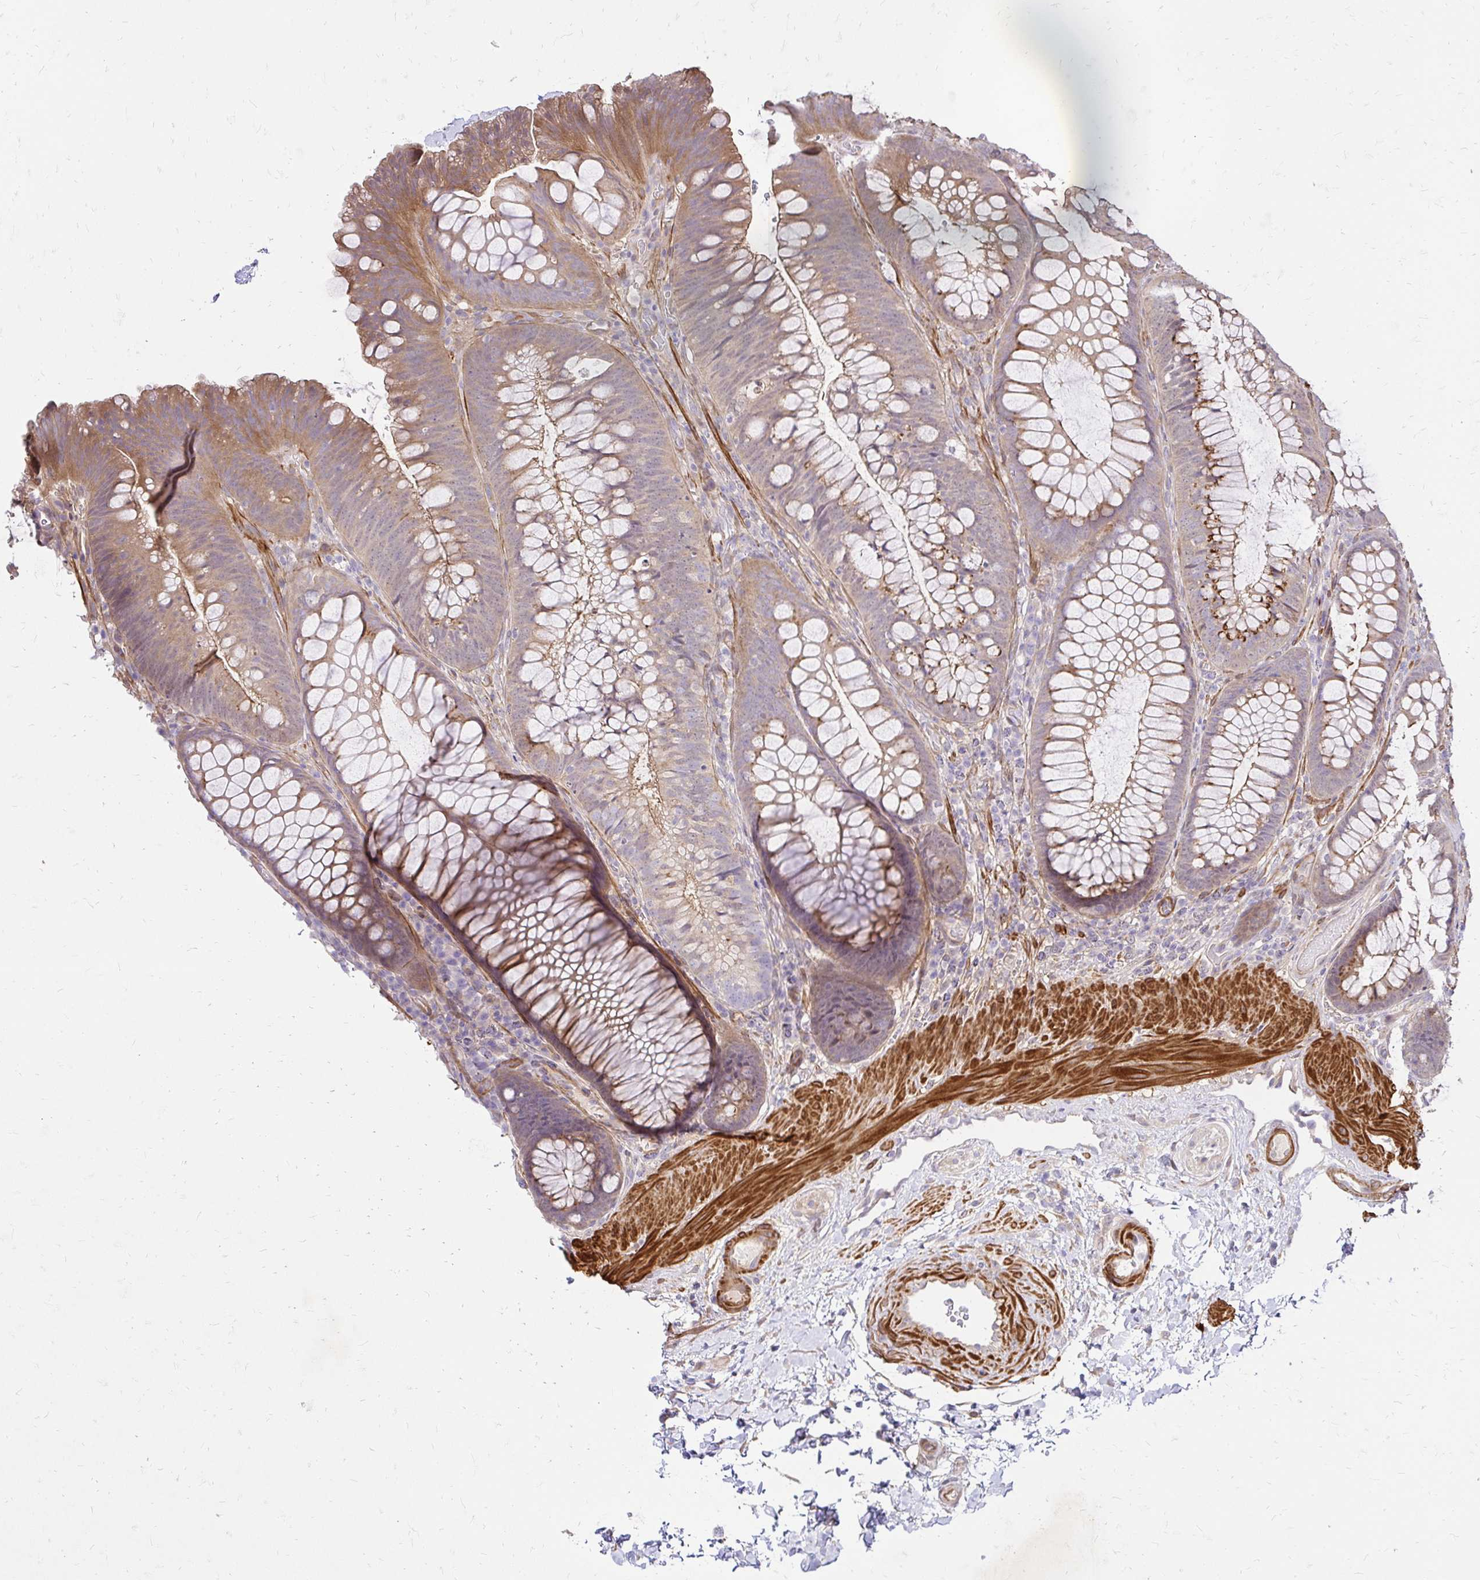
{"staining": {"intensity": "moderate", "quantity": ">75%", "location": "cytoplasmic/membranous"}, "tissue": "colon", "cell_type": "Endothelial cells", "image_type": "normal", "snomed": [{"axis": "morphology", "description": "Normal tissue, NOS"}, {"axis": "morphology", "description": "Adenoma, NOS"}, {"axis": "topography", "description": "Soft tissue"}, {"axis": "topography", "description": "Colon"}], "caption": "Moderate cytoplasmic/membranous expression is present in about >75% of endothelial cells in normal colon.", "gene": "YAP1", "patient": {"sex": "male", "age": 47}}